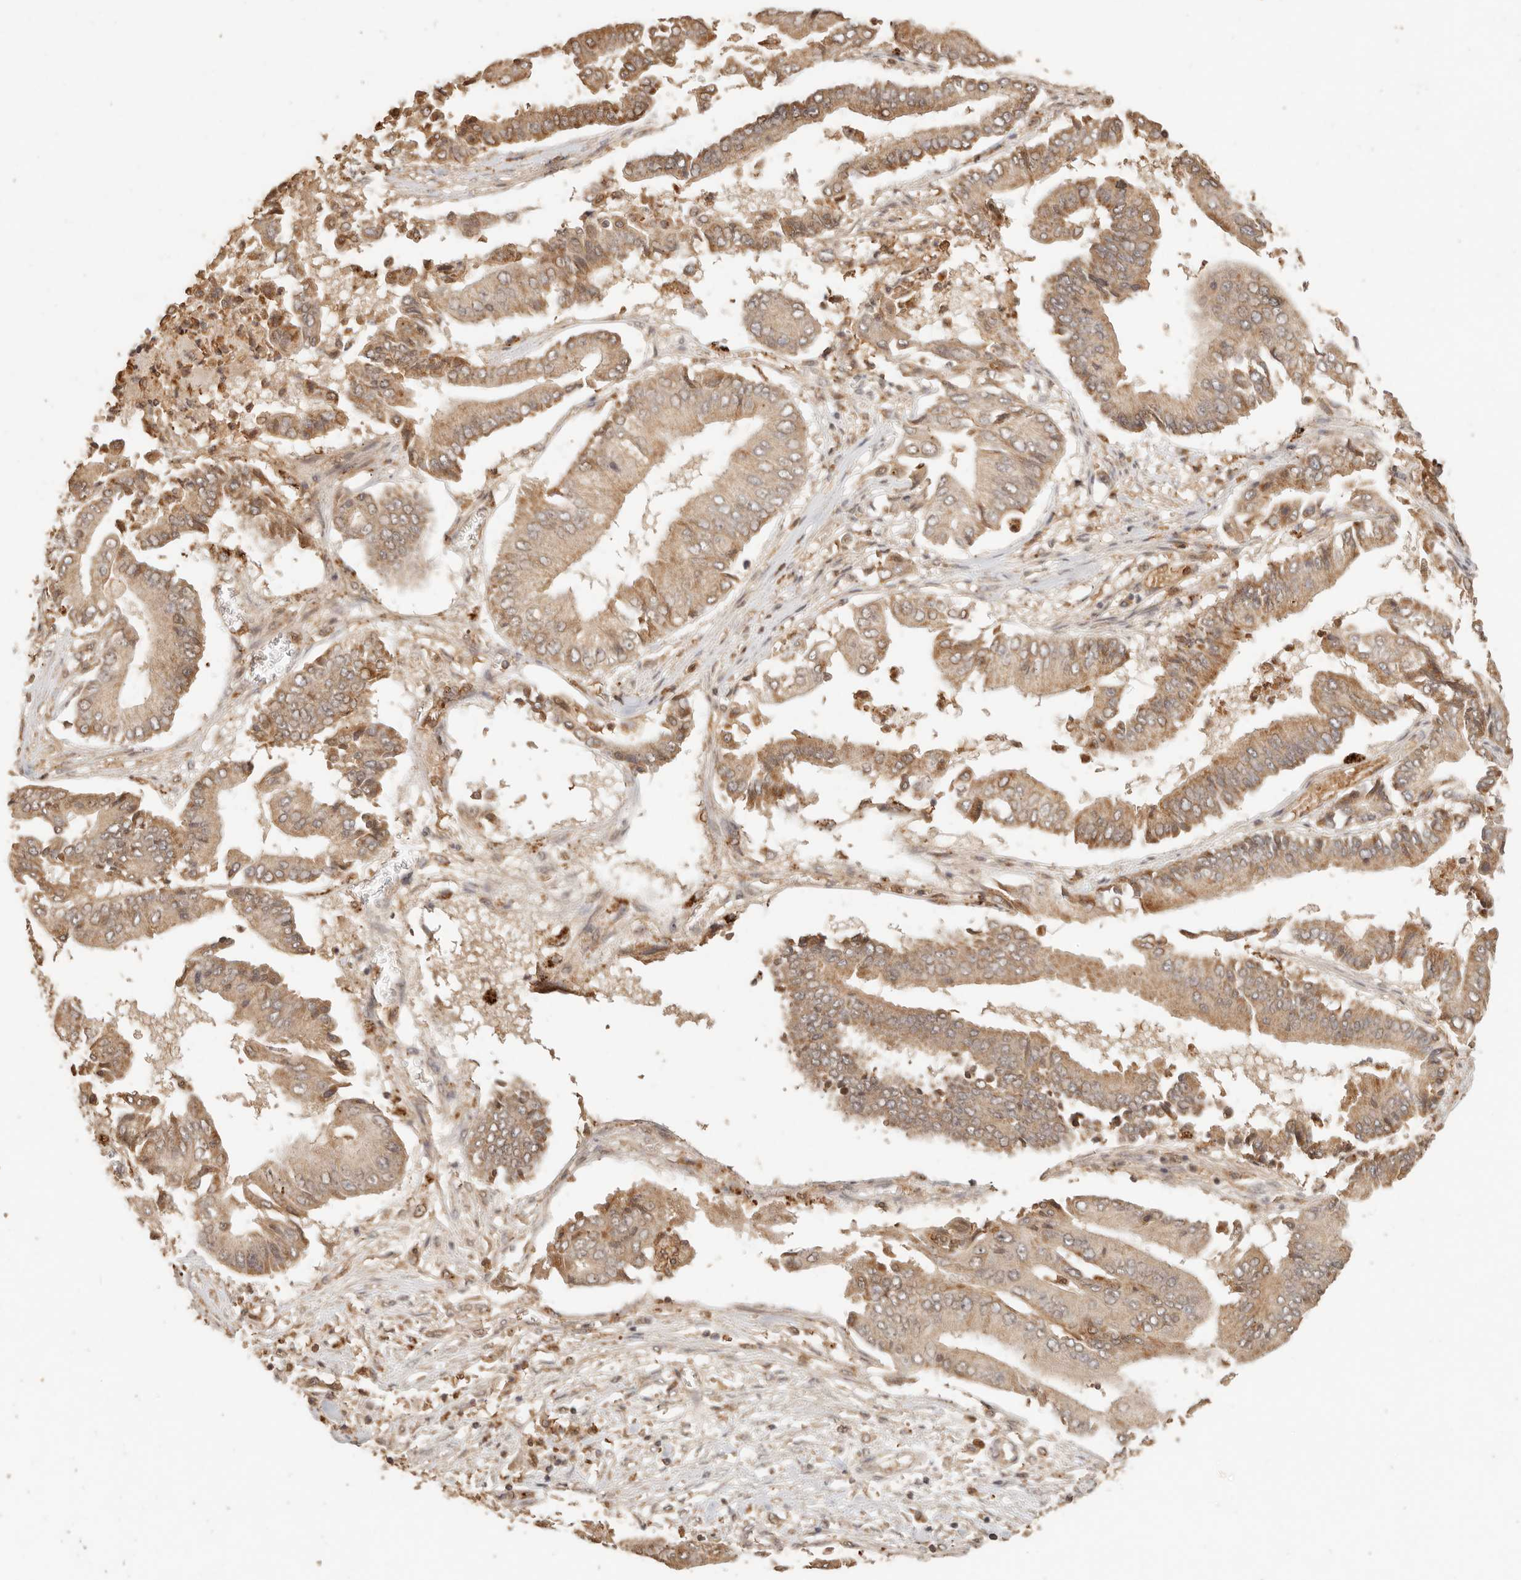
{"staining": {"intensity": "moderate", "quantity": ">75%", "location": "cytoplasmic/membranous"}, "tissue": "pancreatic cancer", "cell_type": "Tumor cells", "image_type": "cancer", "snomed": [{"axis": "morphology", "description": "Adenocarcinoma, NOS"}, {"axis": "topography", "description": "Pancreas"}], "caption": "A histopathology image of human pancreatic adenocarcinoma stained for a protein exhibits moderate cytoplasmic/membranous brown staining in tumor cells.", "gene": "INTS11", "patient": {"sex": "female", "age": 77}}